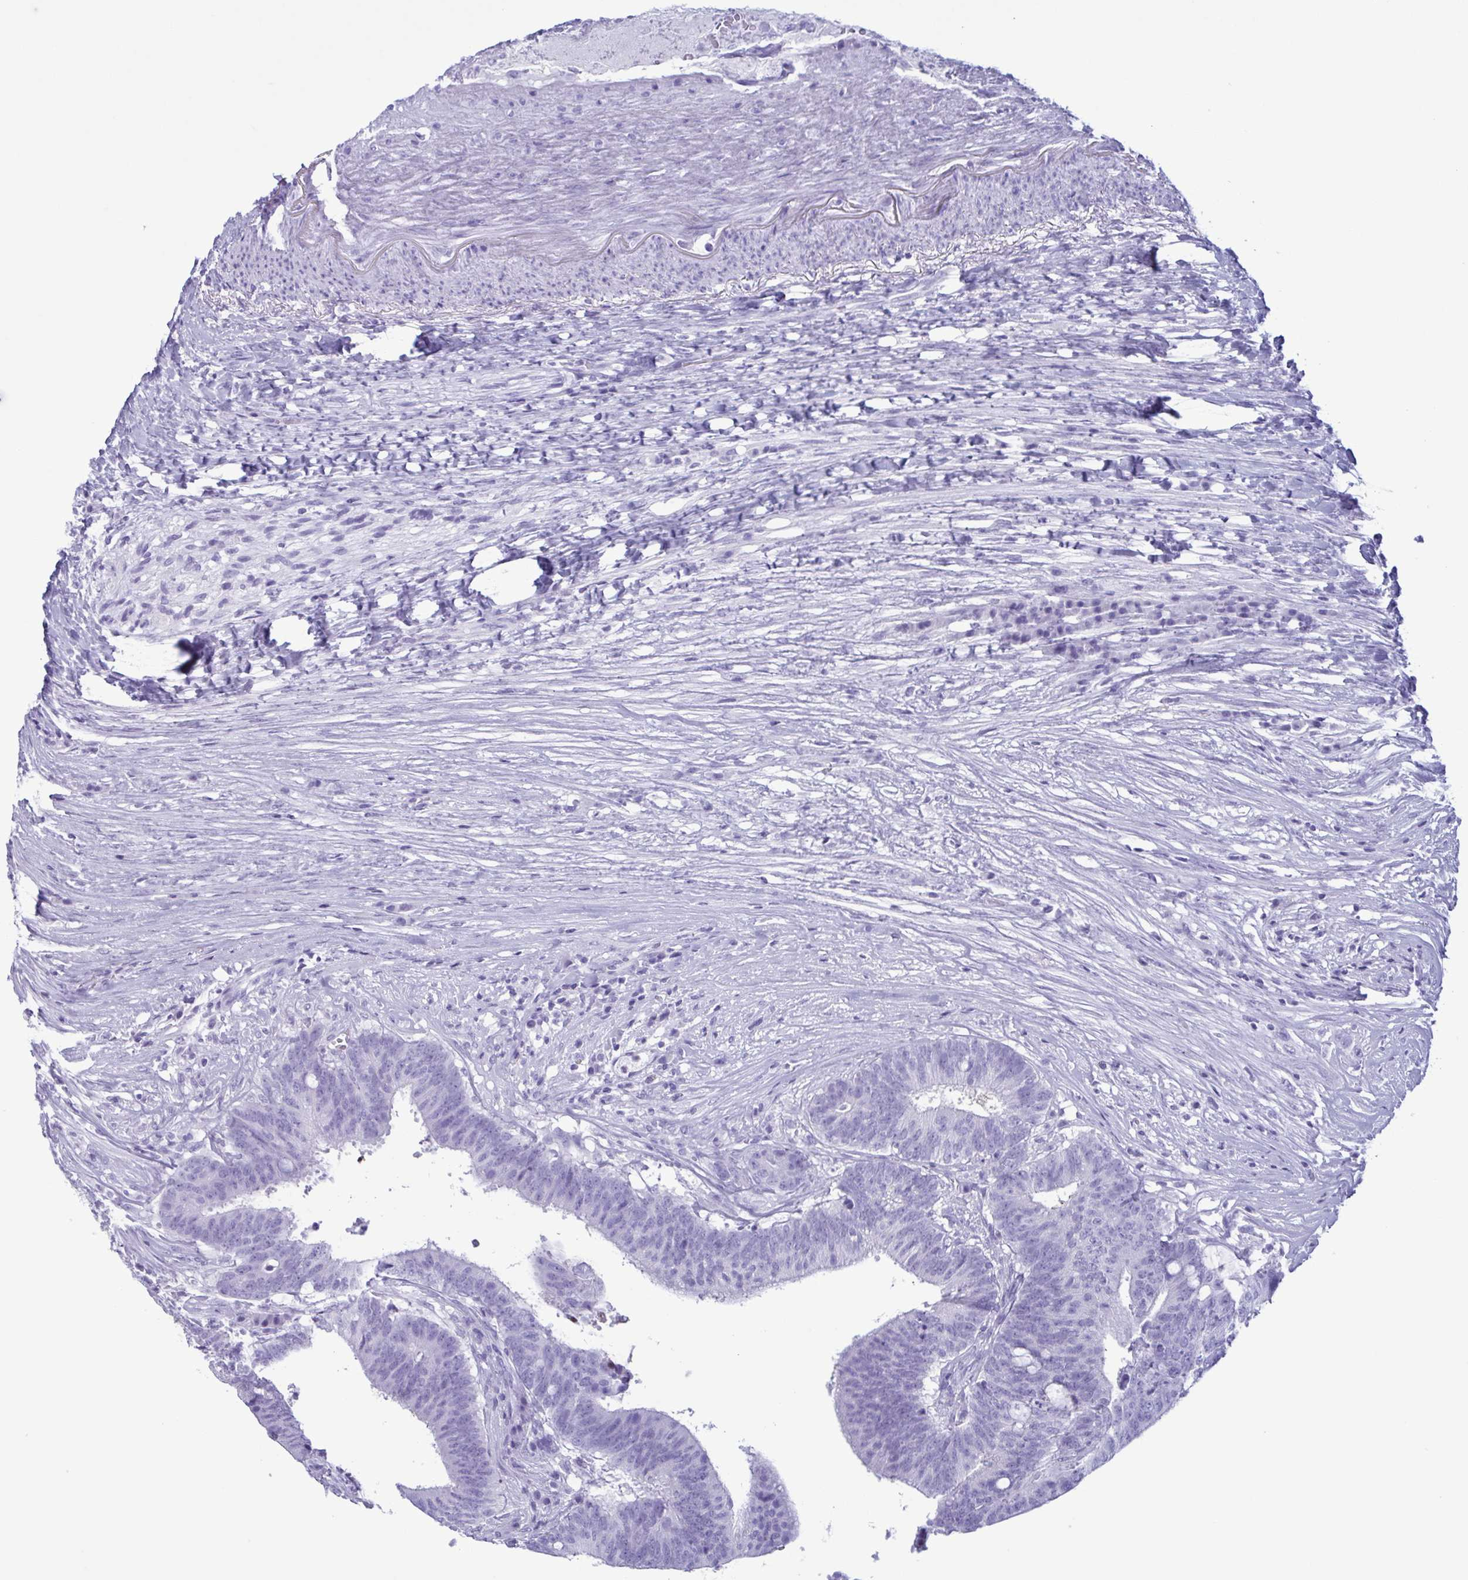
{"staining": {"intensity": "negative", "quantity": "none", "location": "none"}, "tissue": "colorectal cancer", "cell_type": "Tumor cells", "image_type": "cancer", "snomed": [{"axis": "morphology", "description": "Adenocarcinoma, NOS"}, {"axis": "topography", "description": "Colon"}], "caption": "A high-resolution image shows IHC staining of colorectal cancer, which reveals no significant staining in tumor cells.", "gene": "LTF", "patient": {"sex": "female", "age": 43}}